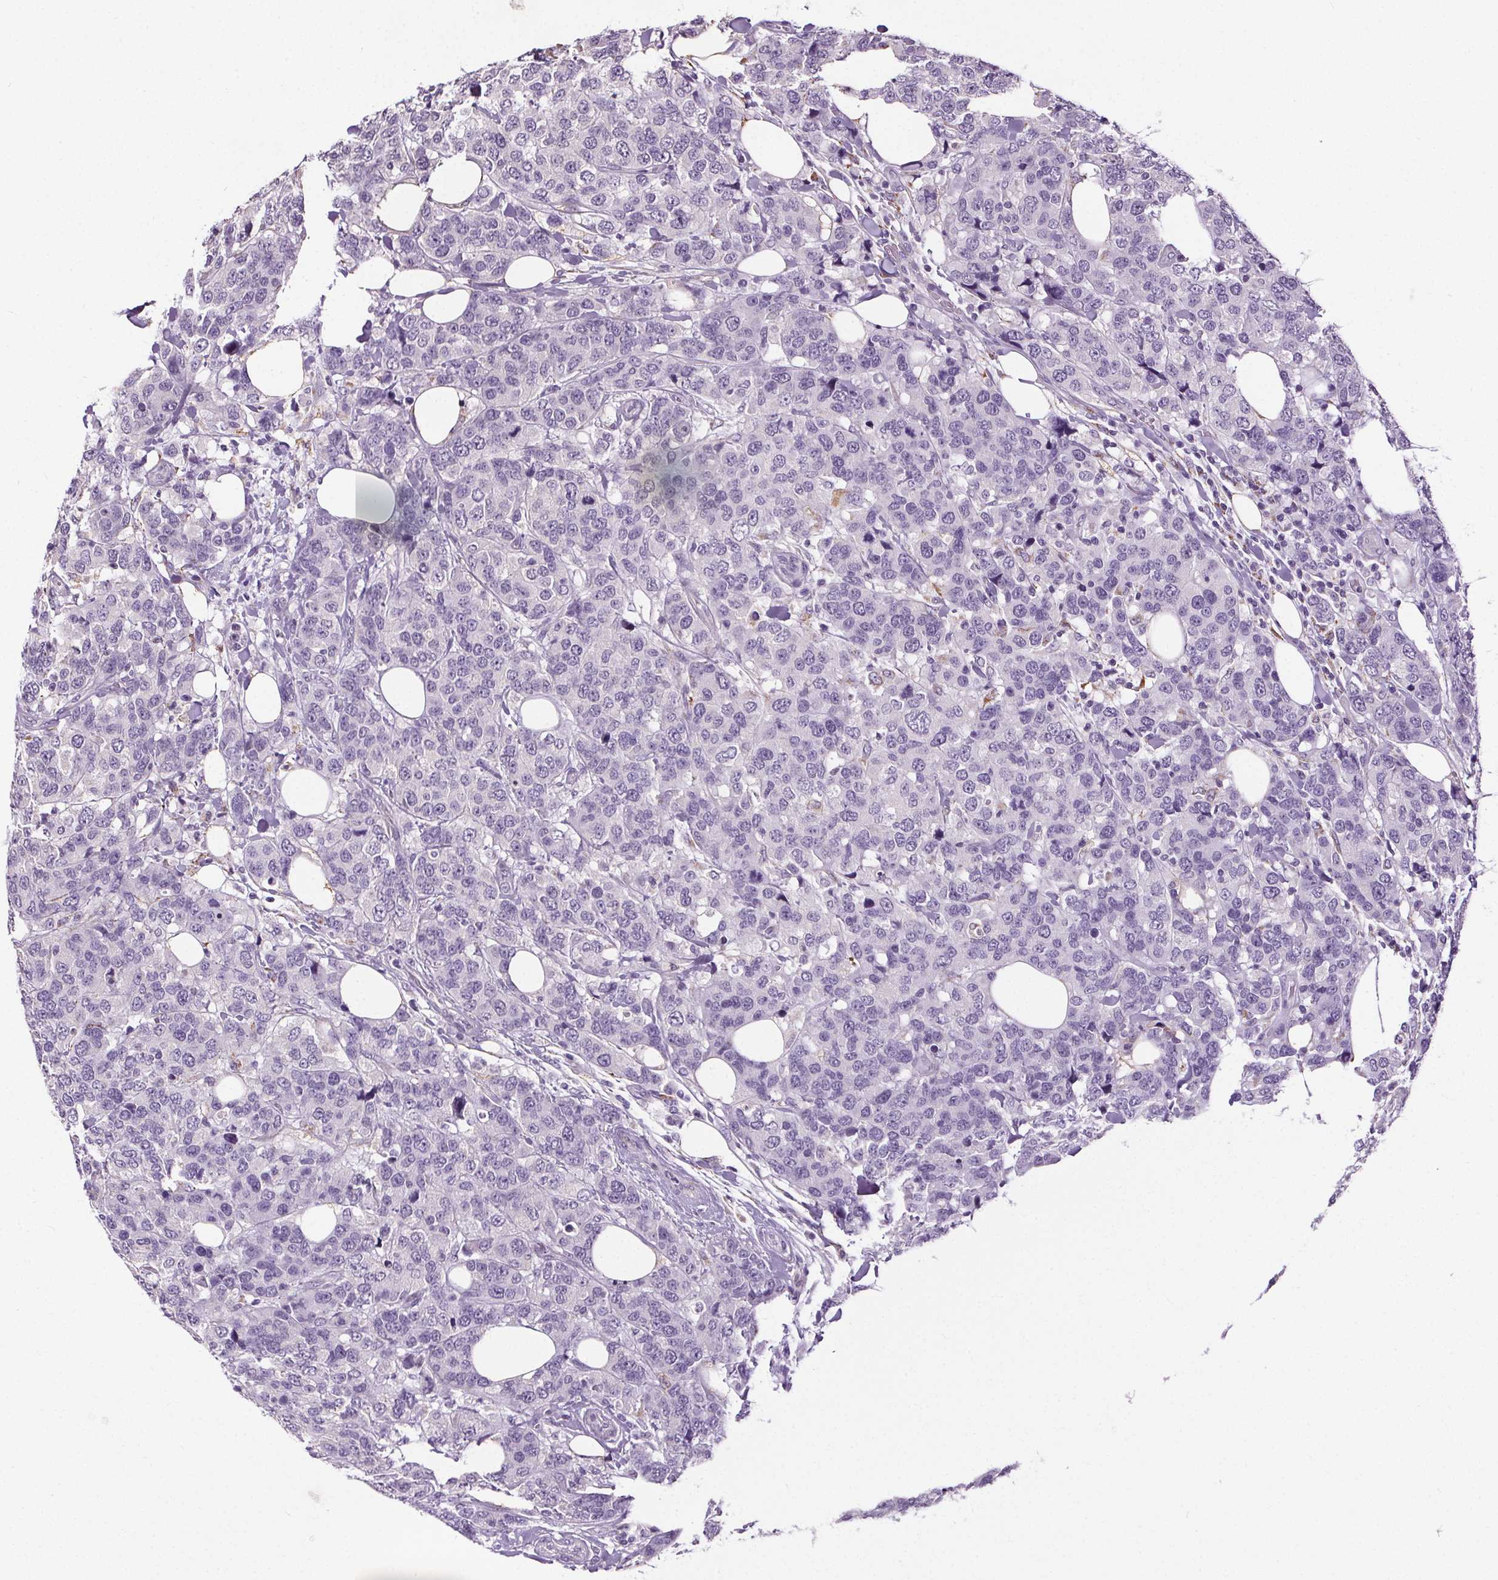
{"staining": {"intensity": "negative", "quantity": "none", "location": "none"}, "tissue": "breast cancer", "cell_type": "Tumor cells", "image_type": "cancer", "snomed": [{"axis": "morphology", "description": "Lobular carcinoma"}, {"axis": "topography", "description": "Breast"}], "caption": "Immunohistochemistry of lobular carcinoma (breast) displays no staining in tumor cells.", "gene": "GPIHBP1", "patient": {"sex": "female", "age": 59}}